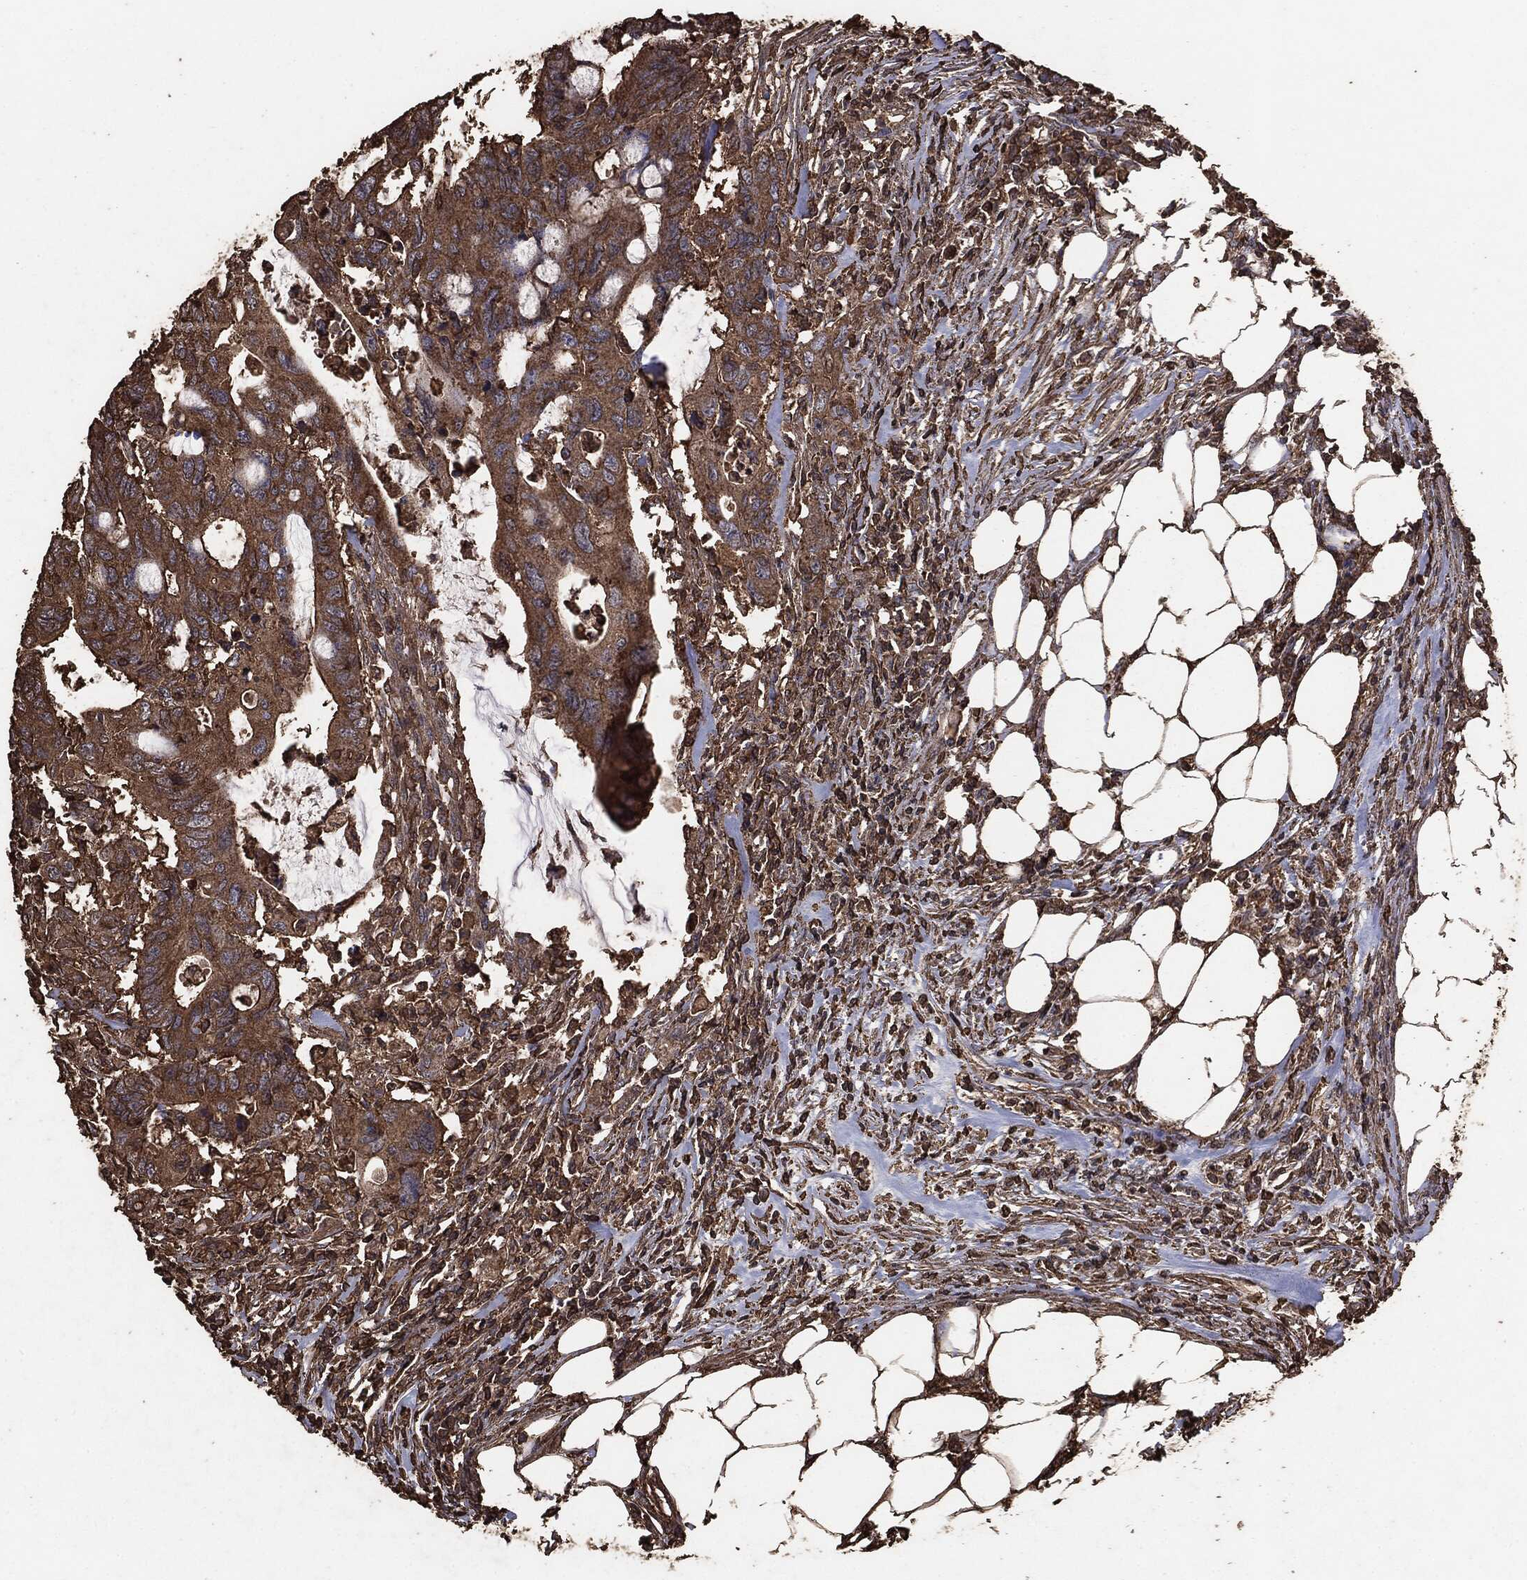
{"staining": {"intensity": "moderate", "quantity": ">75%", "location": "cytoplasmic/membranous"}, "tissue": "colorectal cancer", "cell_type": "Tumor cells", "image_type": "cancer", "snomed": [{"axis": "morphology", "description": "Adenocarcinoma, NOS"}, {"axis": "topography", "description": "Colon"}], "caption": "IHC of adenocarcinoma (colorectal) shows medium levels of moderate cytoplasmic/membranous positivity in approximately >75% of tumor cells.", "gene": "MTOR", "patient": {"sex": "male", "age": 71}}